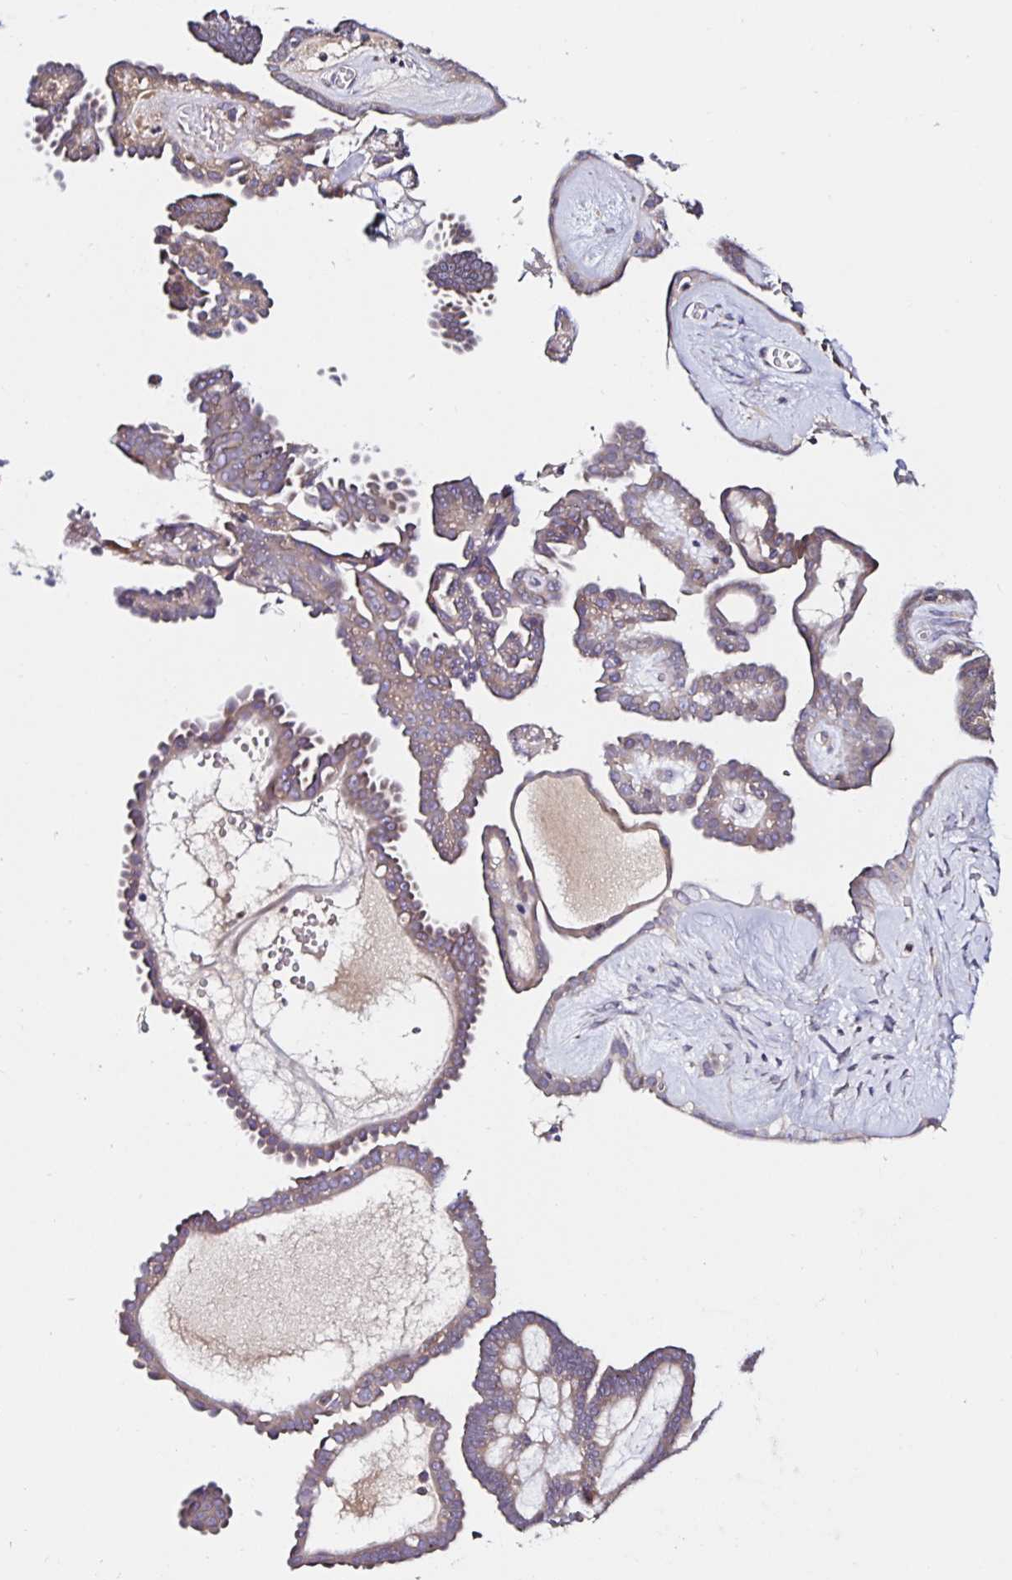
{"staining": {"intensity": "weak", "quantity": ">75%", "location": "cytoplasmic/membranous"}, "tissue": "ovarian cancer", "cell_type": "Tumor cells", "image_type": "cancer", "snomed": [{"axis": "morphology", "description": "Cystadenocarcinoma, serous, NOS"}, {"axis": "topography", "description": "Ovary"}], "caption": "Immunohistochemistry image of human ovarian cancer stained for a protein (brown), which demonstrates low levels of weak cytoplasmic/membranous staining in about >75% of tumor cells.", "gene": "VSIG2", "patient": {"sex": "female", "age": 71}}